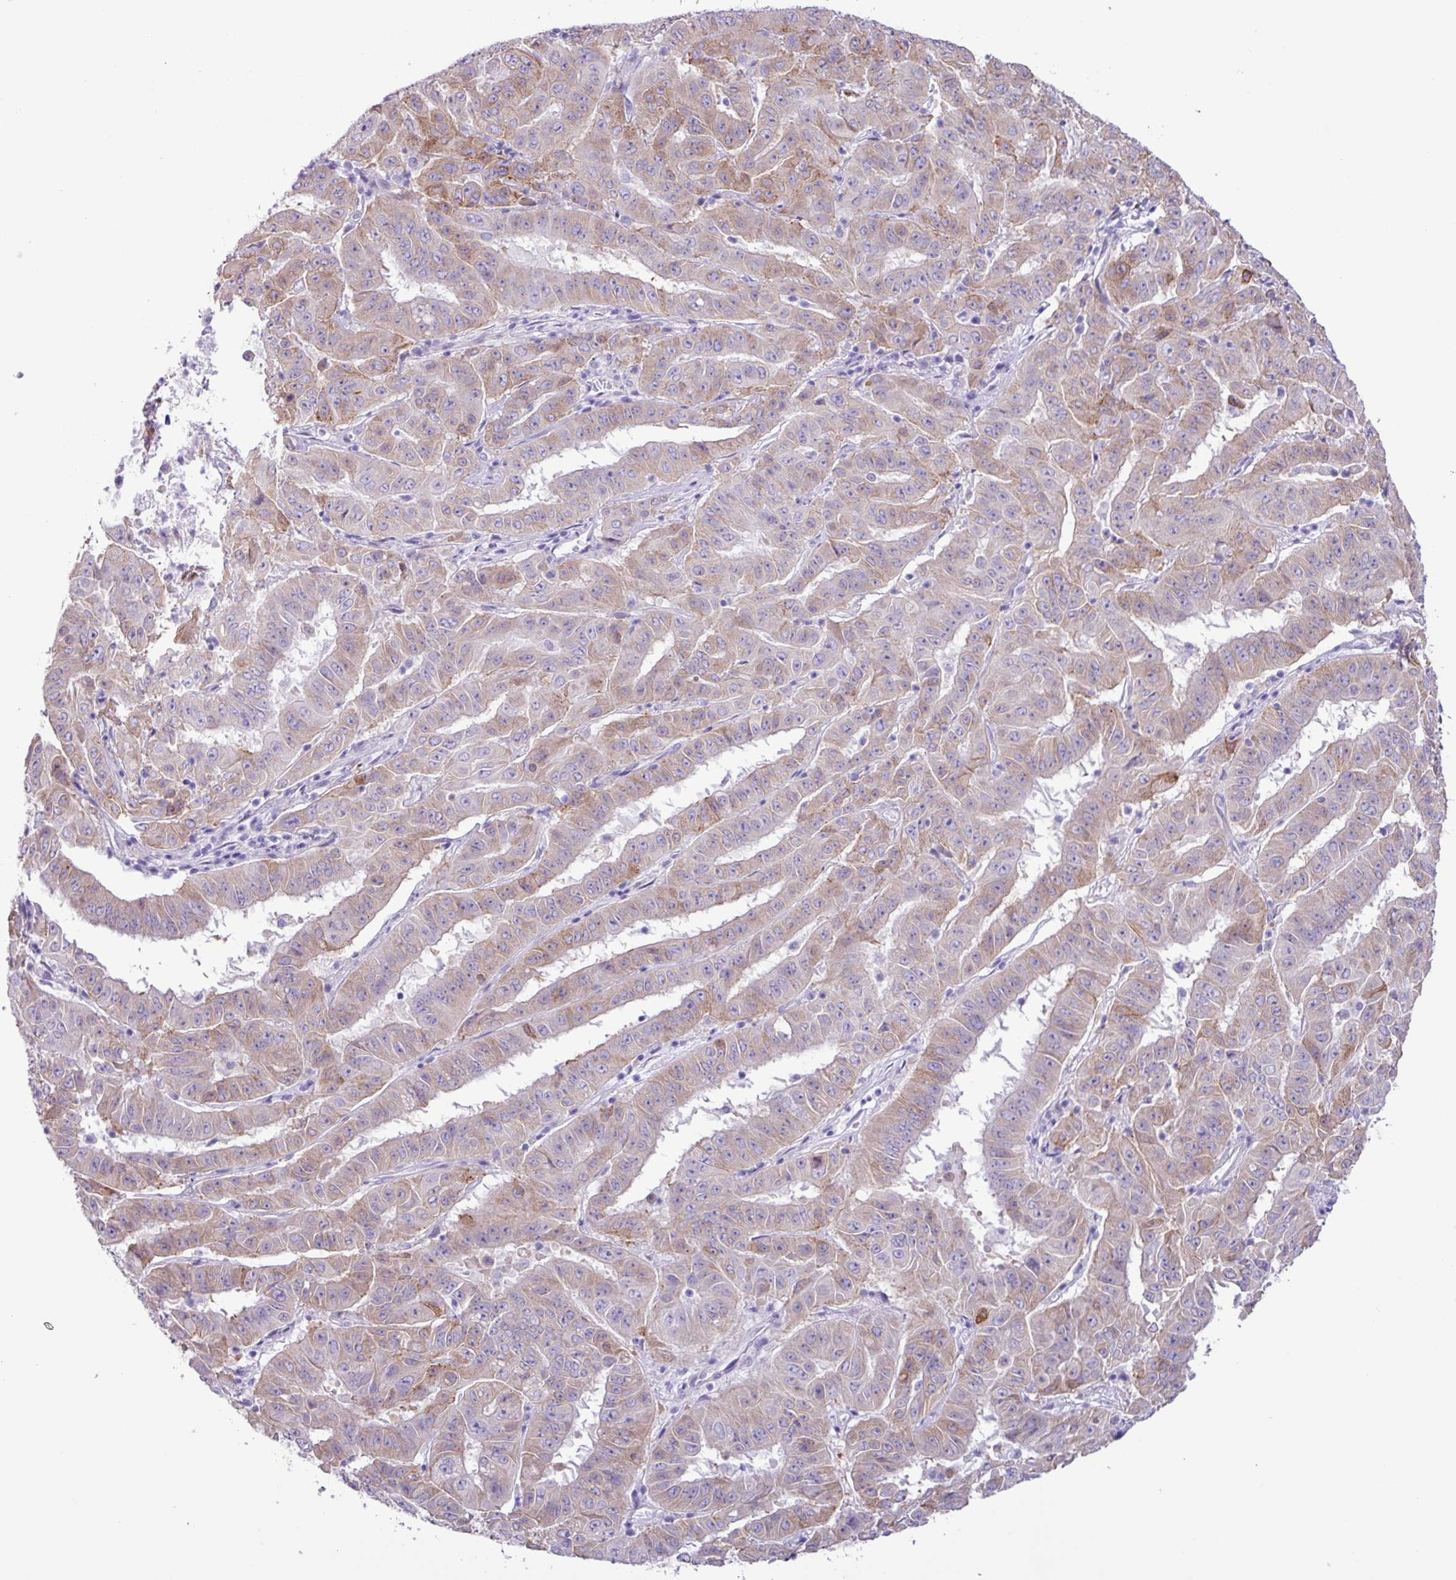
{"staining": {"intensity": "weak", "quantity": "25%-75%", "location": "cytoplasmic/membranous"}, "tissue": "pancreatic cancer", "cell_type": "Tumor cells", "image_type": "cancer", "snomed": [{"axis": "morphology", "description": "Adenocarcinoma, NOS"}, {"axis": "topography", "description": "Pancreas"}], "caption": "A histopathology image of pancreatic cancer (adenocarcinoma) stained for a protein displays weak cytoplasmic/membranous brown staining in tumor cells.", "gene": "SLC38A1", "patient": {"sex": "male", "age": 63}}